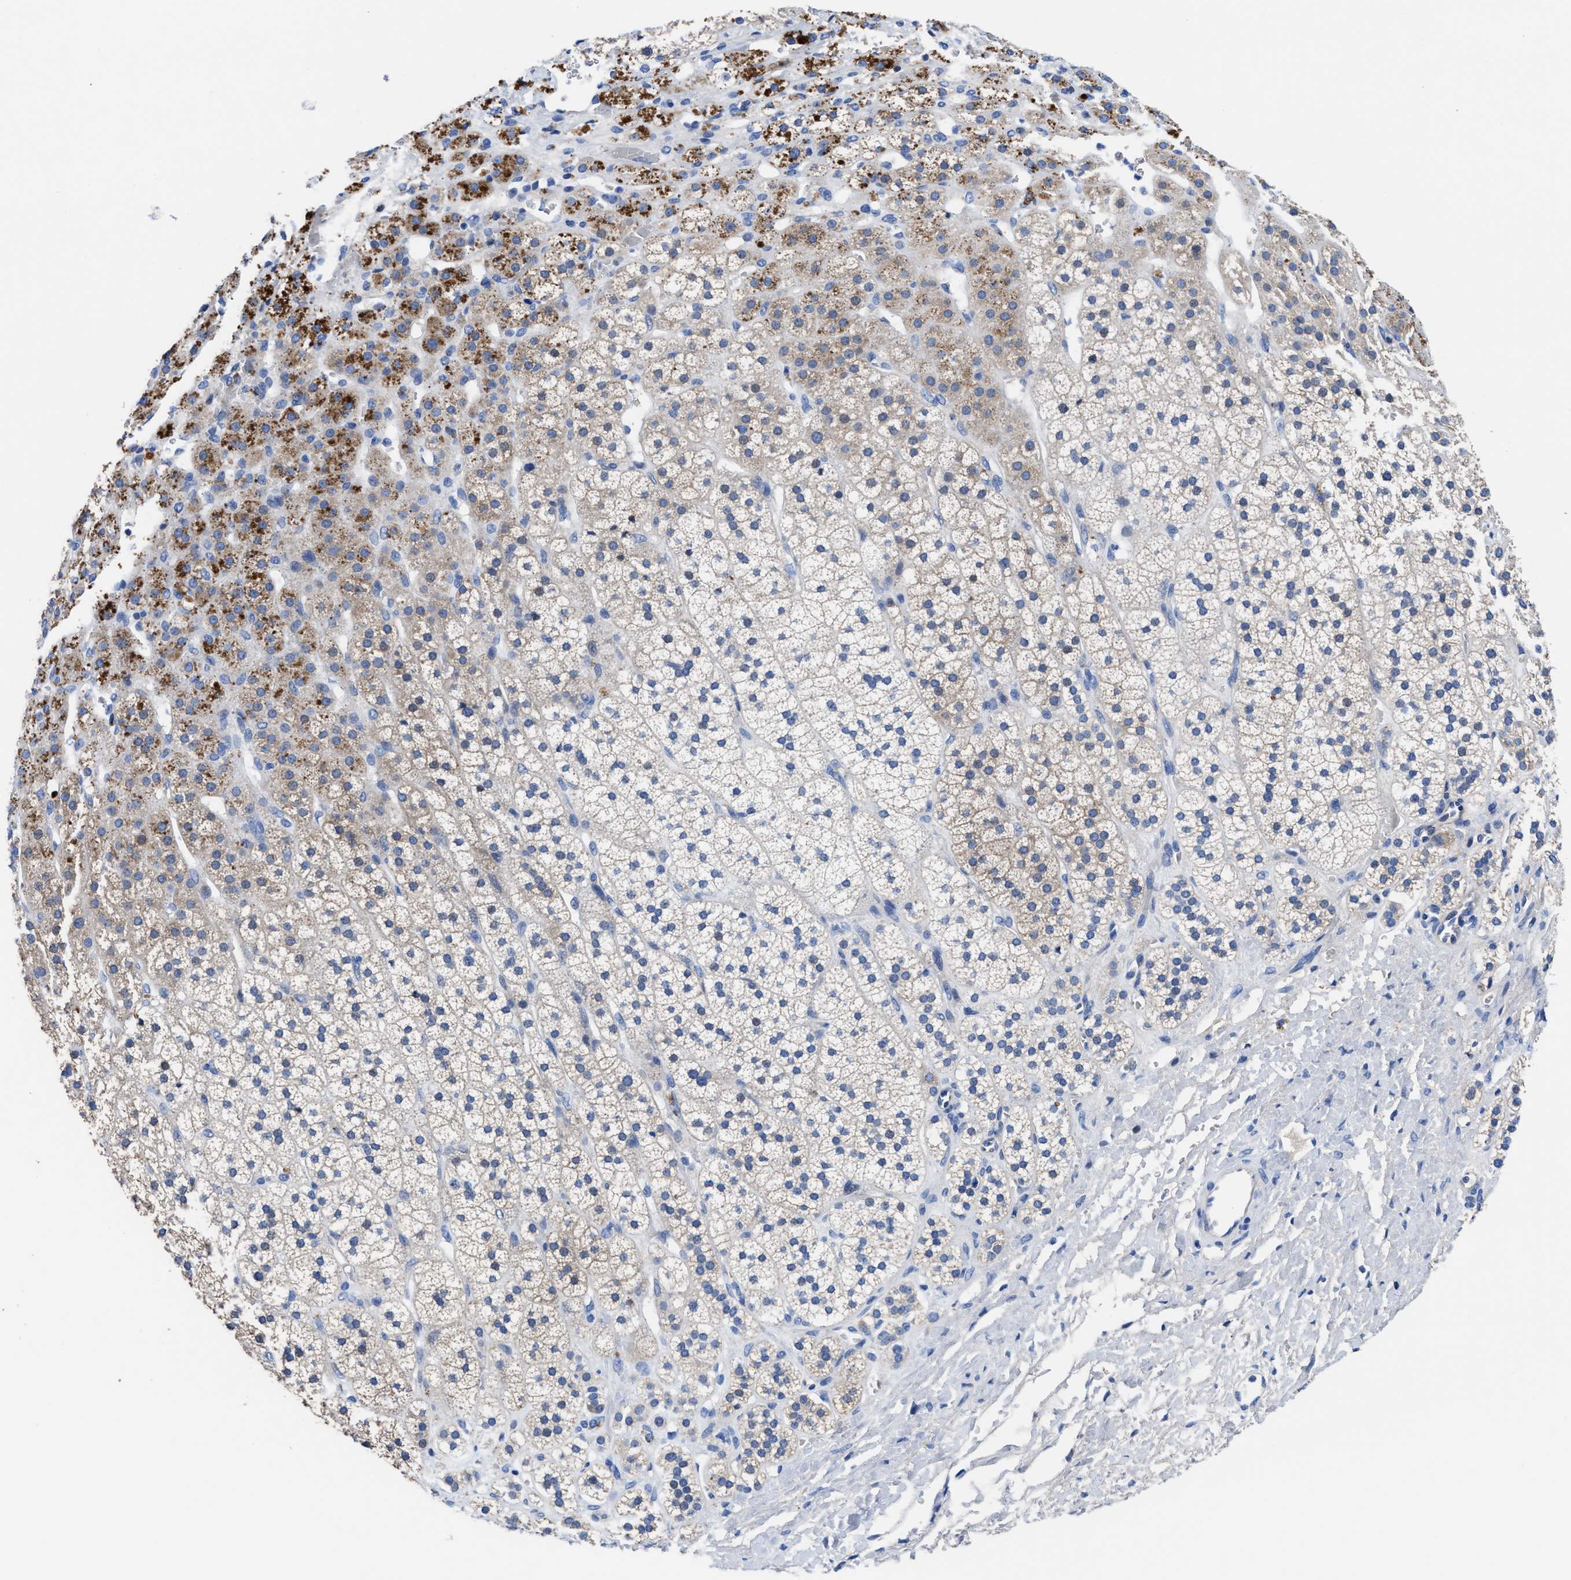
{"staining": {"intensity": "moderate", "quantity": "<25%", "location": "cytoplasmic/membranous"}, "tissue": "adrenal gland", "cell_type": "Glandular cells", "image_type": "normal", "snomed": [{"axis": "morphology", "description": "Normal tissue, NOS"}, {"axis": "topography", "description": "Adrenal gland"}], "caption": "Immunohistochemistry micrograph of normal human adrenal gland stained for a protein (brown), which displays low levels of moderate cytoplasmic/membranous staining in approximately <25% of glandular cells.", "gene": "DHRS13", "patient": {"sex": "male", "age": 56}}